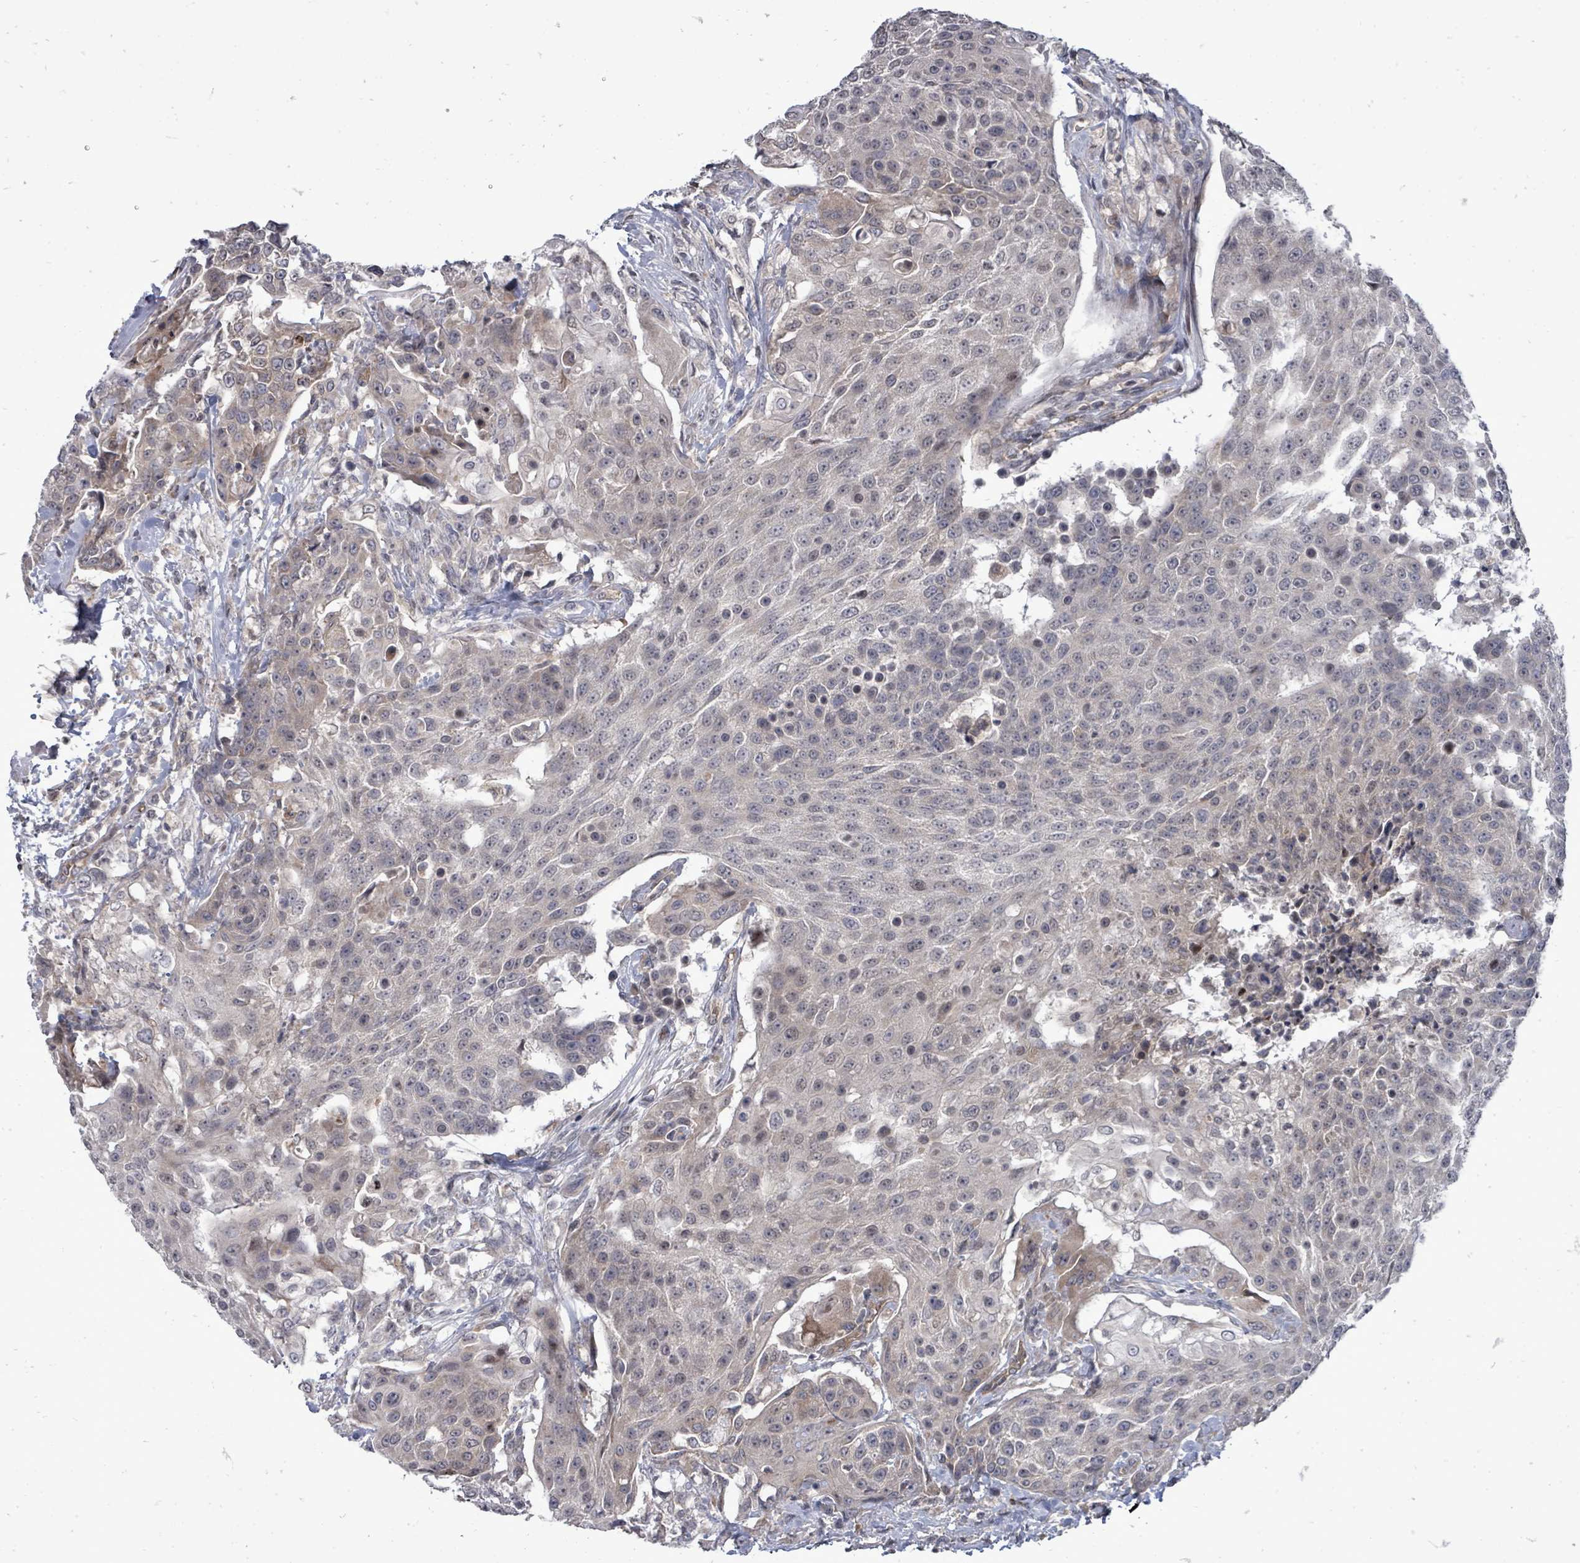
{"staining": {"intensity": "weak", "quantity": "<25%", "location": "cytoplasmic/membranous,nuclear"}, "tissue": "urothelial cancer", "cell_type": "Tumor cells", "image_type": "cancer", "snomed": [{"axis": "morphology", "description": "Urothelial carcinoma, High grade"}, {"axis": "topography", "description": "Urinary bladder"}], "caption": "Tumor cells are negative for protein expression in human urothelial carcinoma (high-grade).", "gene": "RALGAPB", "patient": {"sex": "female", "age": 63}}